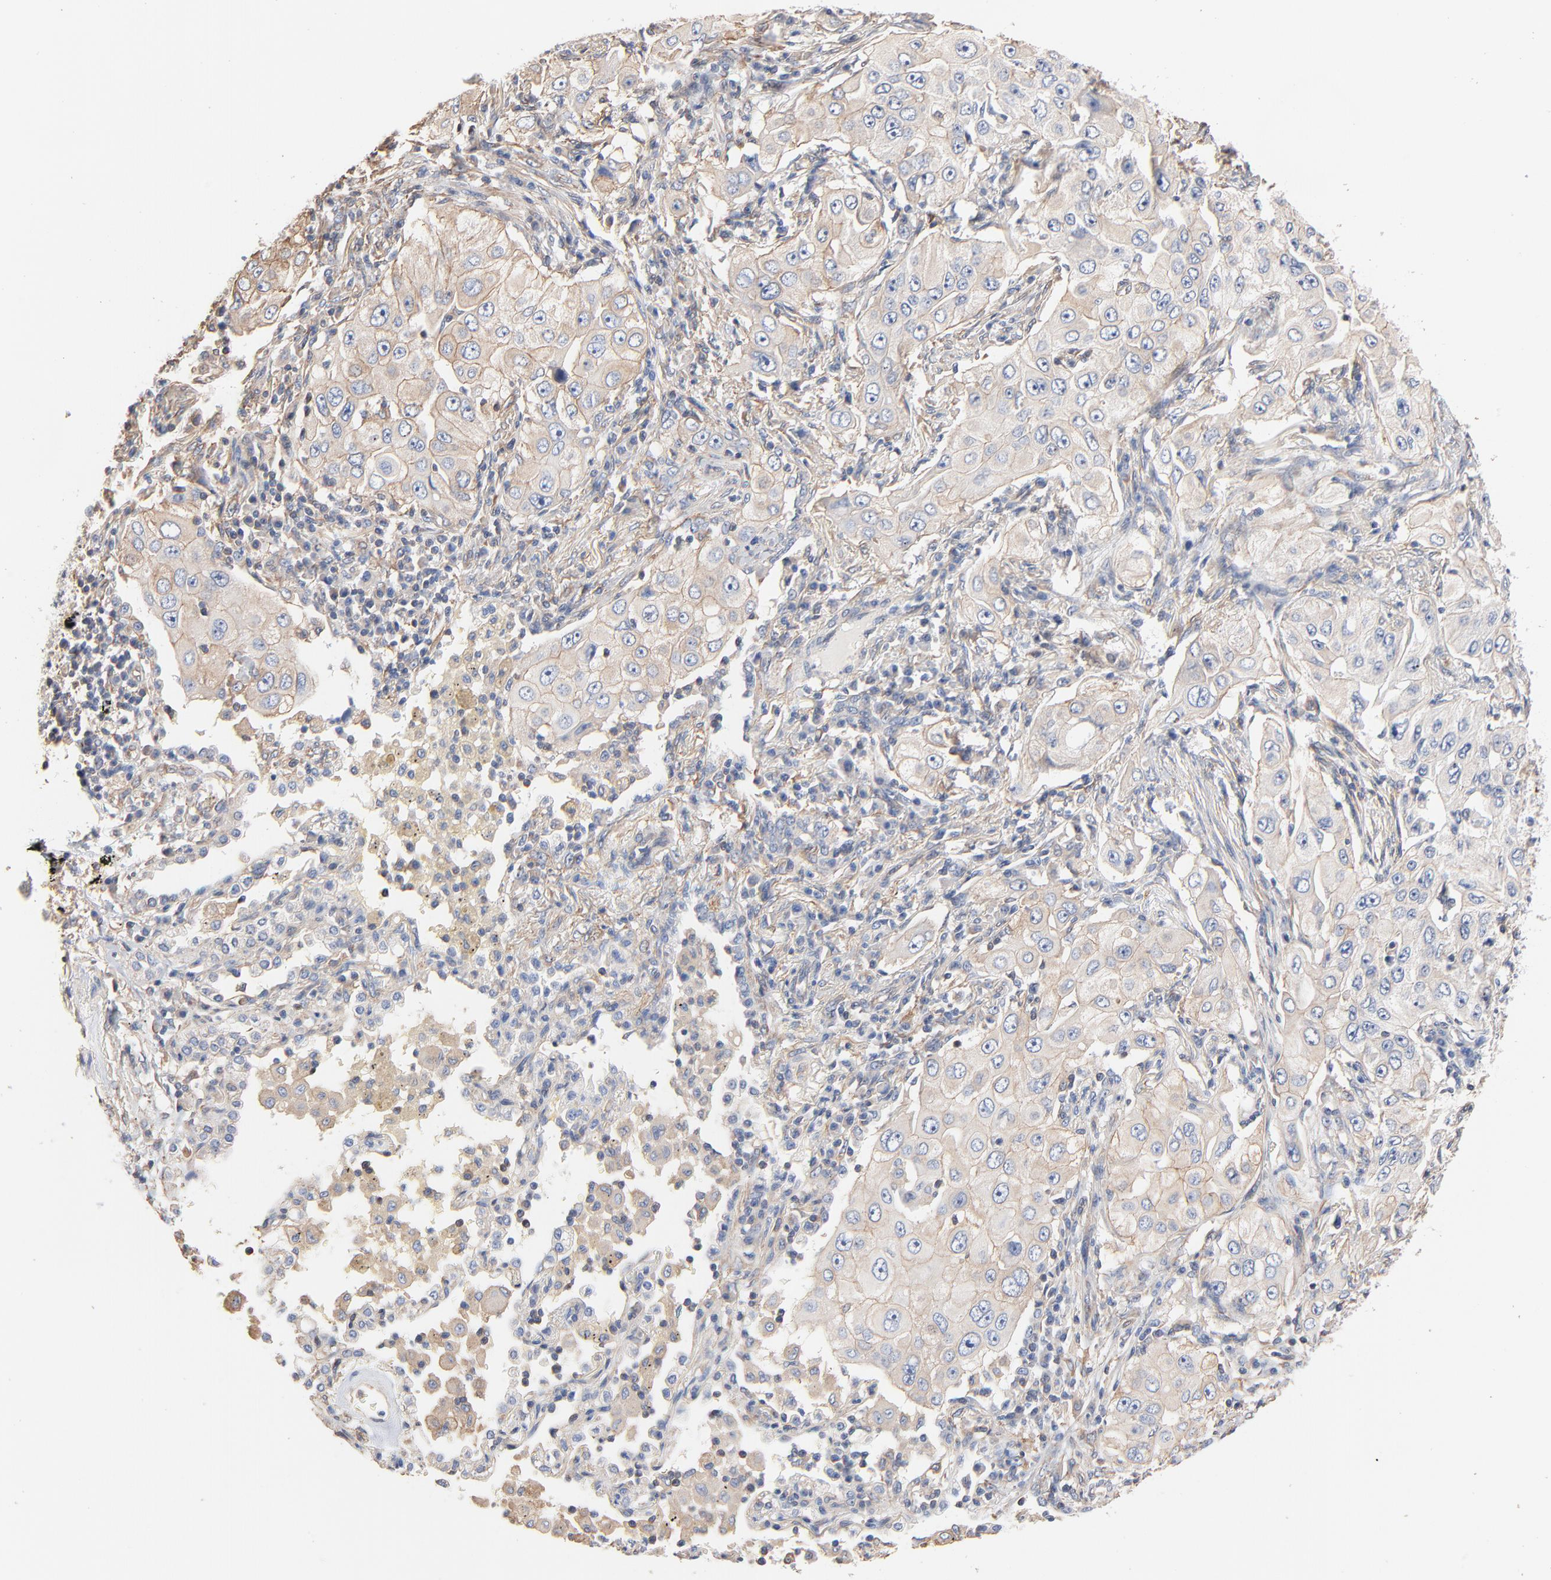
{"staining": {"intensity": "negative", "quantity": "none", "location": "none"}, "tissue": "lung cancer", "cell_type": "Tumor cells", "image_type": "cancer", "snomed": [{"axis": "morphology", "description": "Adenocarcinoma, NOS"}, {"axis": "topography", "description": "Lung"}], "caption": "DAB immunohistochemical staining of human lung adenocarcinoma exhibits no significant expression in tumor cells.", "gene": "ABCD4", "patient": {"sex": "male", "age": 84}}